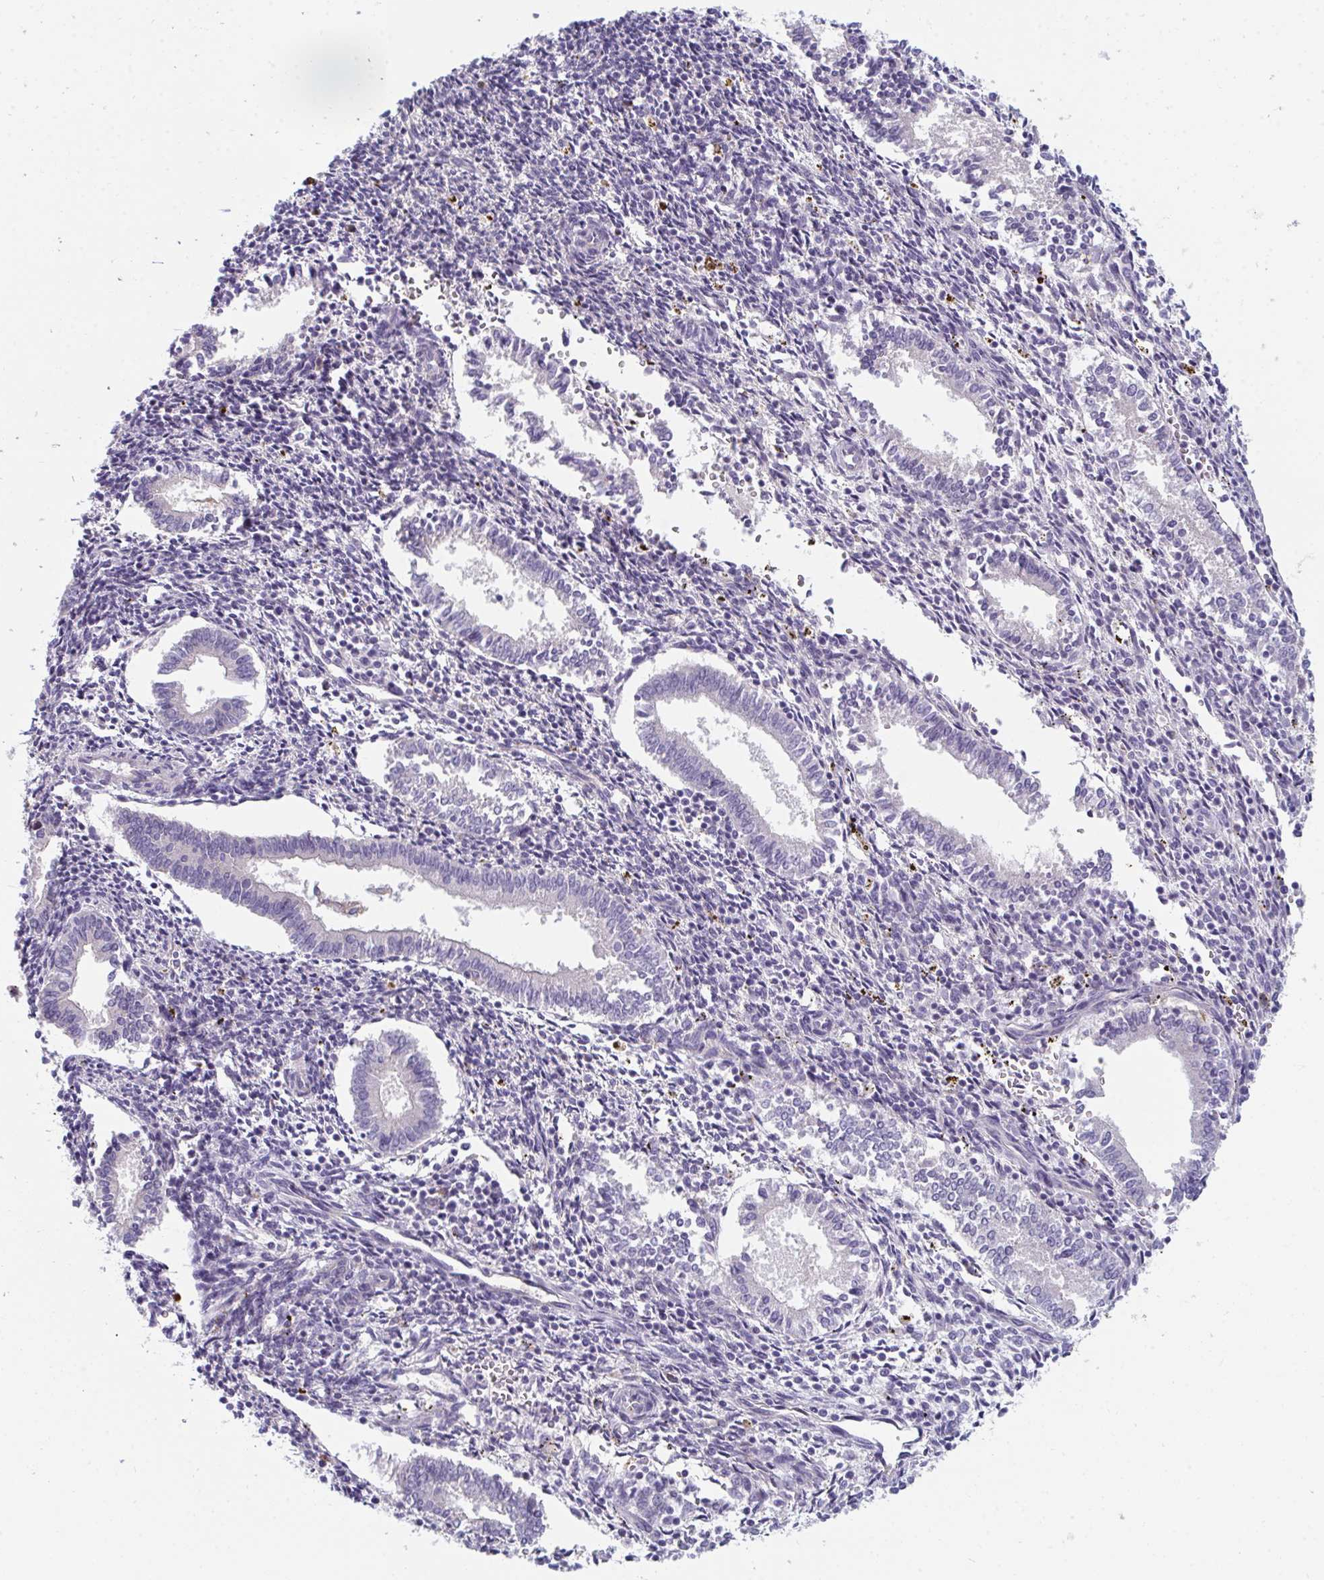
{"staining": {"intensity": "negative", "quantity": "none", "location": "none"}, "tissue": "endometrium", "cell_type": "Cells in endometrial stroma", "image_type": "normal", "snomed": [{"axis": "morphology", "description": "Normal tissue, NOS"}, {"axis": "topography", "description": "Endometrium"}], "caption": "Micrograph shows no significant protein expression in cells in endometrial stroma of normal endometrium.", "gene": "EIF1AD", "patient": {"sex": "female", "age": 41}}